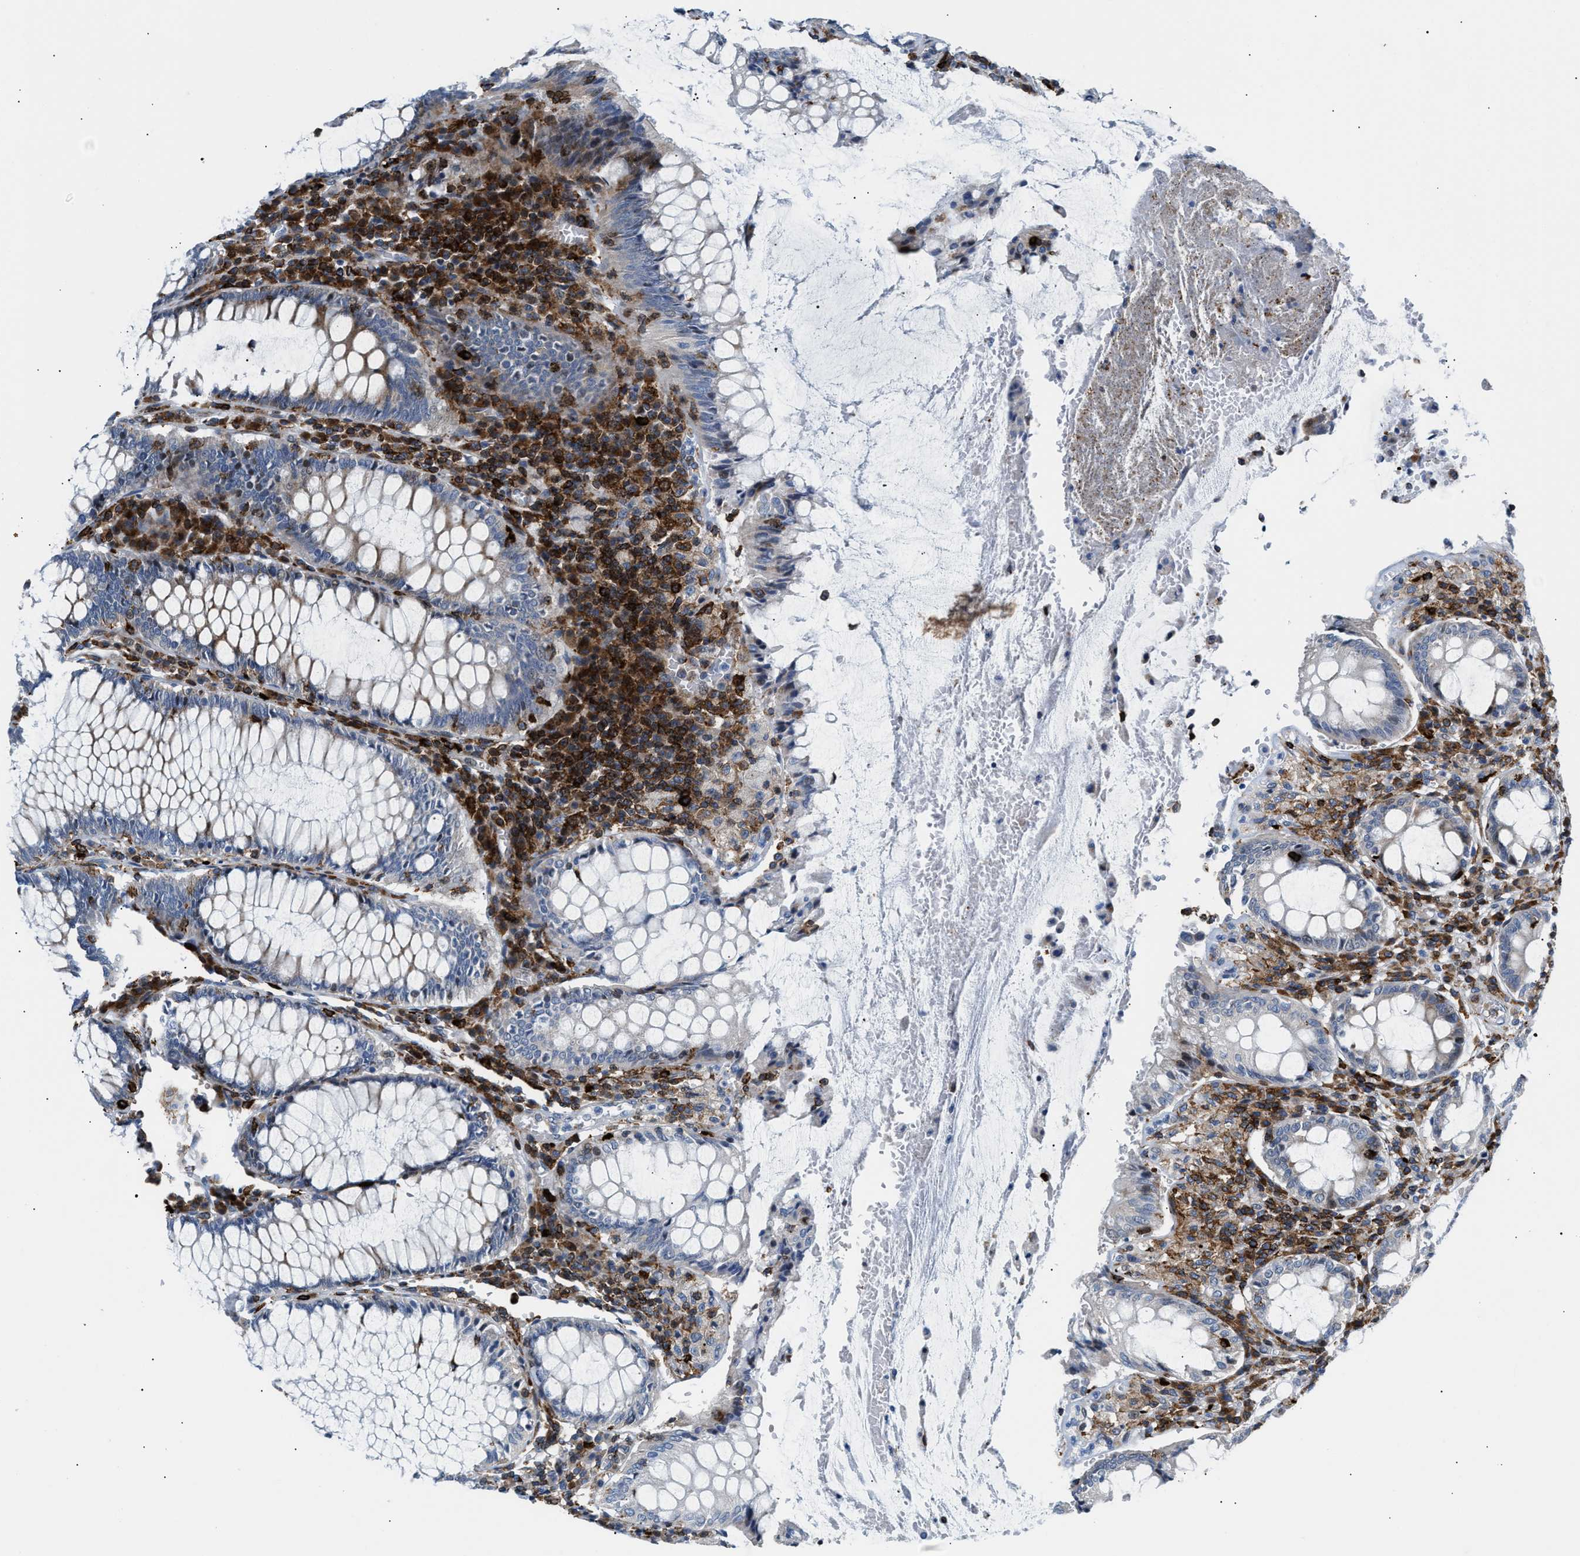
{"staining": {"intensity": "negative", "quantity": "none", "location": "none"}, "tissue": "colorectal cancer", "cell_type": "Tumor cells", "image_type": "cancer", "snomed": [{"axis": "morphology", "description": "Normal tissue, NOS"}, {"axis": "morphology", "description": "Adenocarcinoma, NOS"}, {"axis": "topography", "description": "Rectum"}], "caption": "This is an immunohistochemistry photomicrograph of human adenocarcinoma (colorectal). There is no staining in tumor cells.", "gene": "ATP9A", "patient": {"sex": "female", "age": 66}}